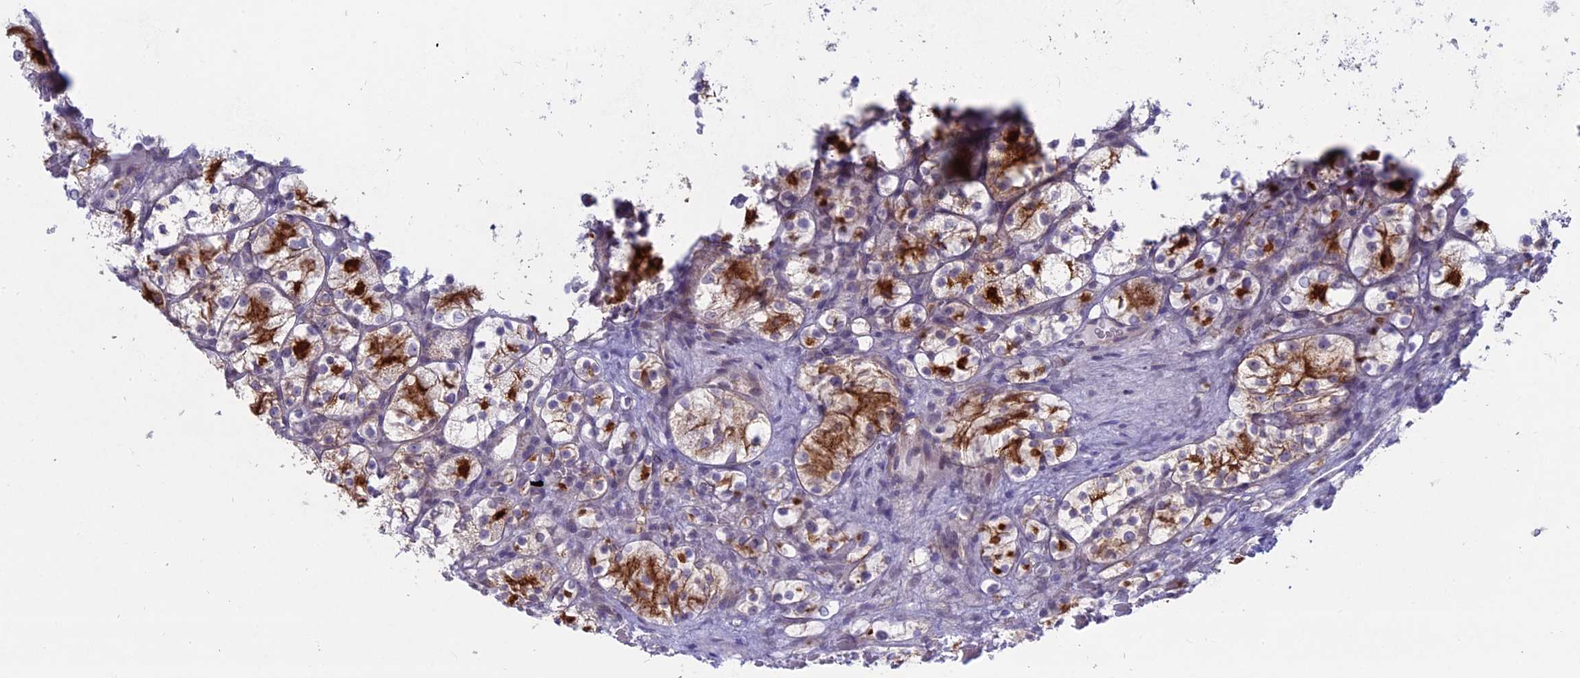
{"staining": {"intensity": "moderate", "quantity": "<25%", "location": "cytoplasmic/membranous"}, "tissue": "renal cancer", "cell_type": "Tumor cells", "image_type": "cancer", "snomed": [{"axis": "morphology", "description": "Adenocarcinoma, NOS"}, {"axis": "topography", "description": "Kidney"}], "caption": "A brown stain labels moderate cytoplasmic/membranous positivity of a protein in human renal cancer (adenocarcinoma) tumor cells. (Stains: DAB (3,3'-diaminobenzidine) in brown, nuclei in blue, Microscopy: brightfield microscopy at high magnification).", "gene": "MYO5B", "patient": {"sex": "female", "age": 69}}